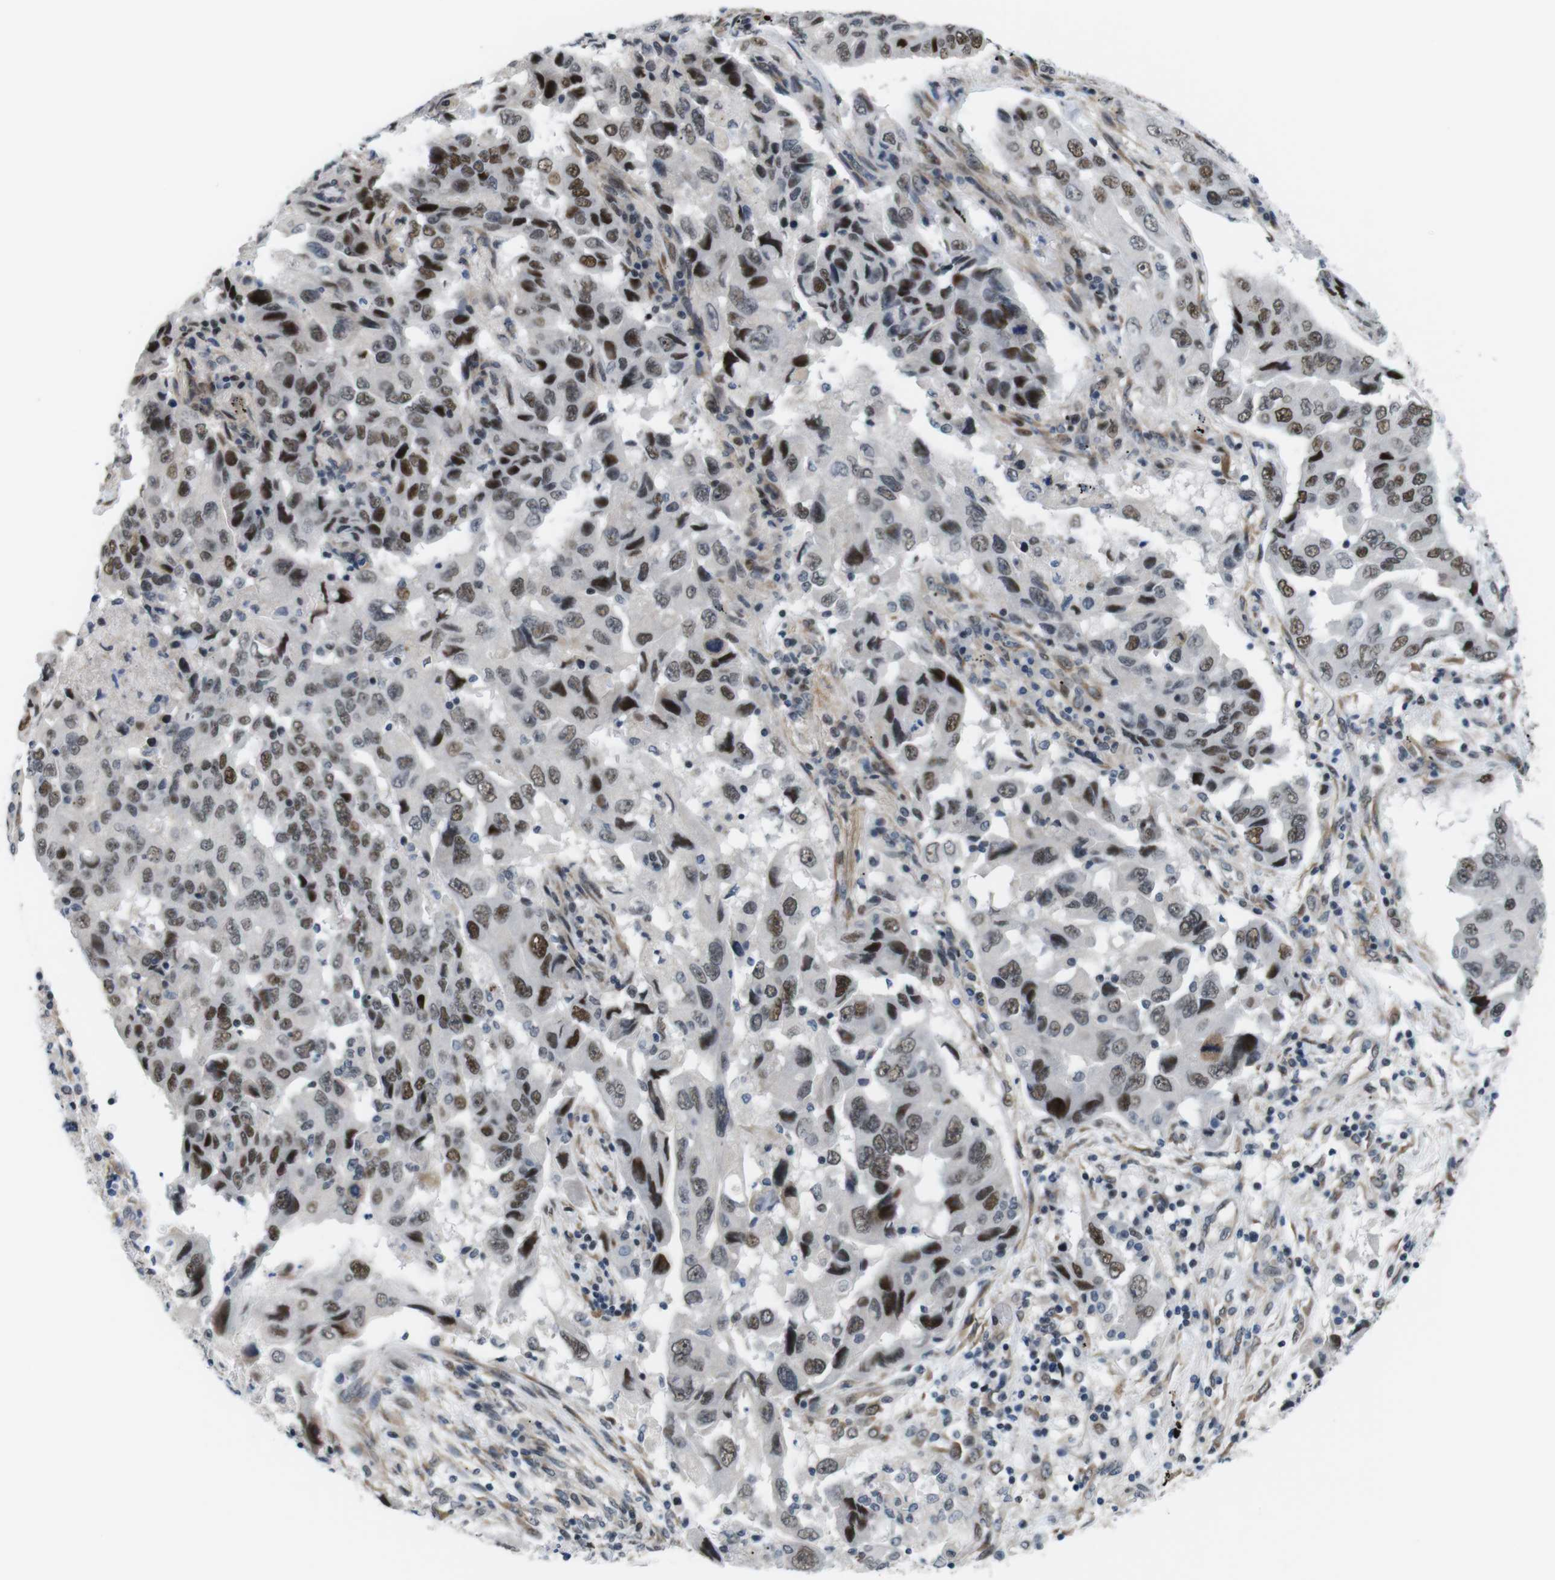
{"staining": {"intensity": "strong", "quantity": "25%-75%", "location": "nuclear"}, "tissue": "lung cancer", "cell_type": "Tumor cells", "image_type": "cancer", "snomed": [{"axis": "morphology", "description": "Adenocarcinoma, NOS"}, {"axis": "topography", "description": "Lung"}], "caption": "A histopathology image showing strong nuclear positivity in about 25%-75% of tumor cells in lung adenocarcinoma, as visualized by brown immunohistochemical staining.", "gene": "SMCO2", "patient": {"sex": "female", "age": 65}}